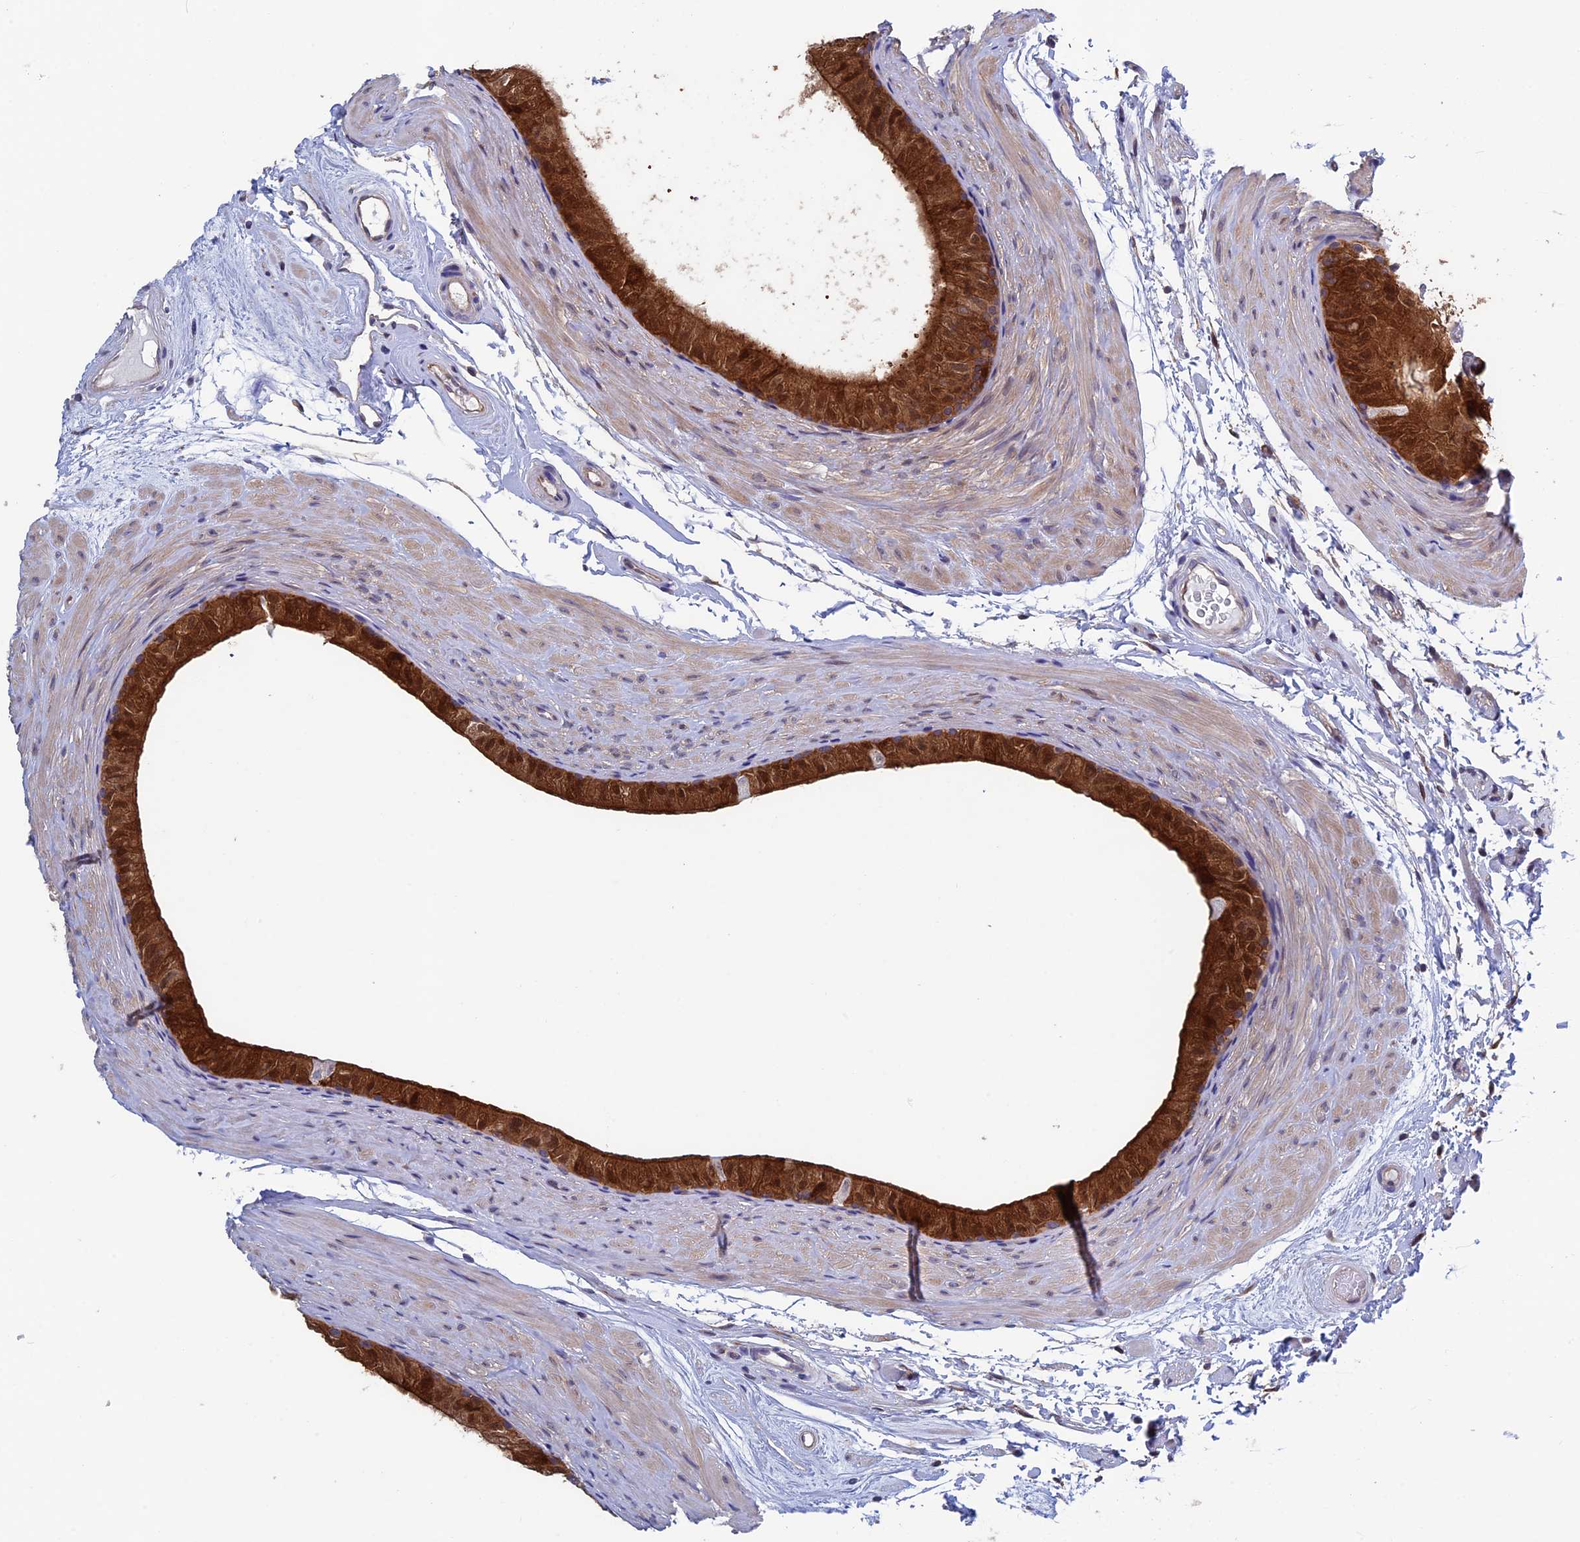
{"staining": {"intensity": "strong", "quantity": ">75%", "location": "cytoplasmic/membranous,nuclear"}, "tissue": "epididymis", "cell_type": "Glandular cells", "image_type": "normal", "snomed": [{"axis": "morphology", "description": "Normal tissue, NOS"}, {"axis": "topography", "description": "Epididymis"}], "caption": "Immunohistochemical staining of benign epididymis reveals >75% levels of strong cytoplasmic/membranous,nuclear protein positivity in about >75% of glandular cells.", "gene": "LCMT1", "patient": {"sex": "male", "age": 45}}